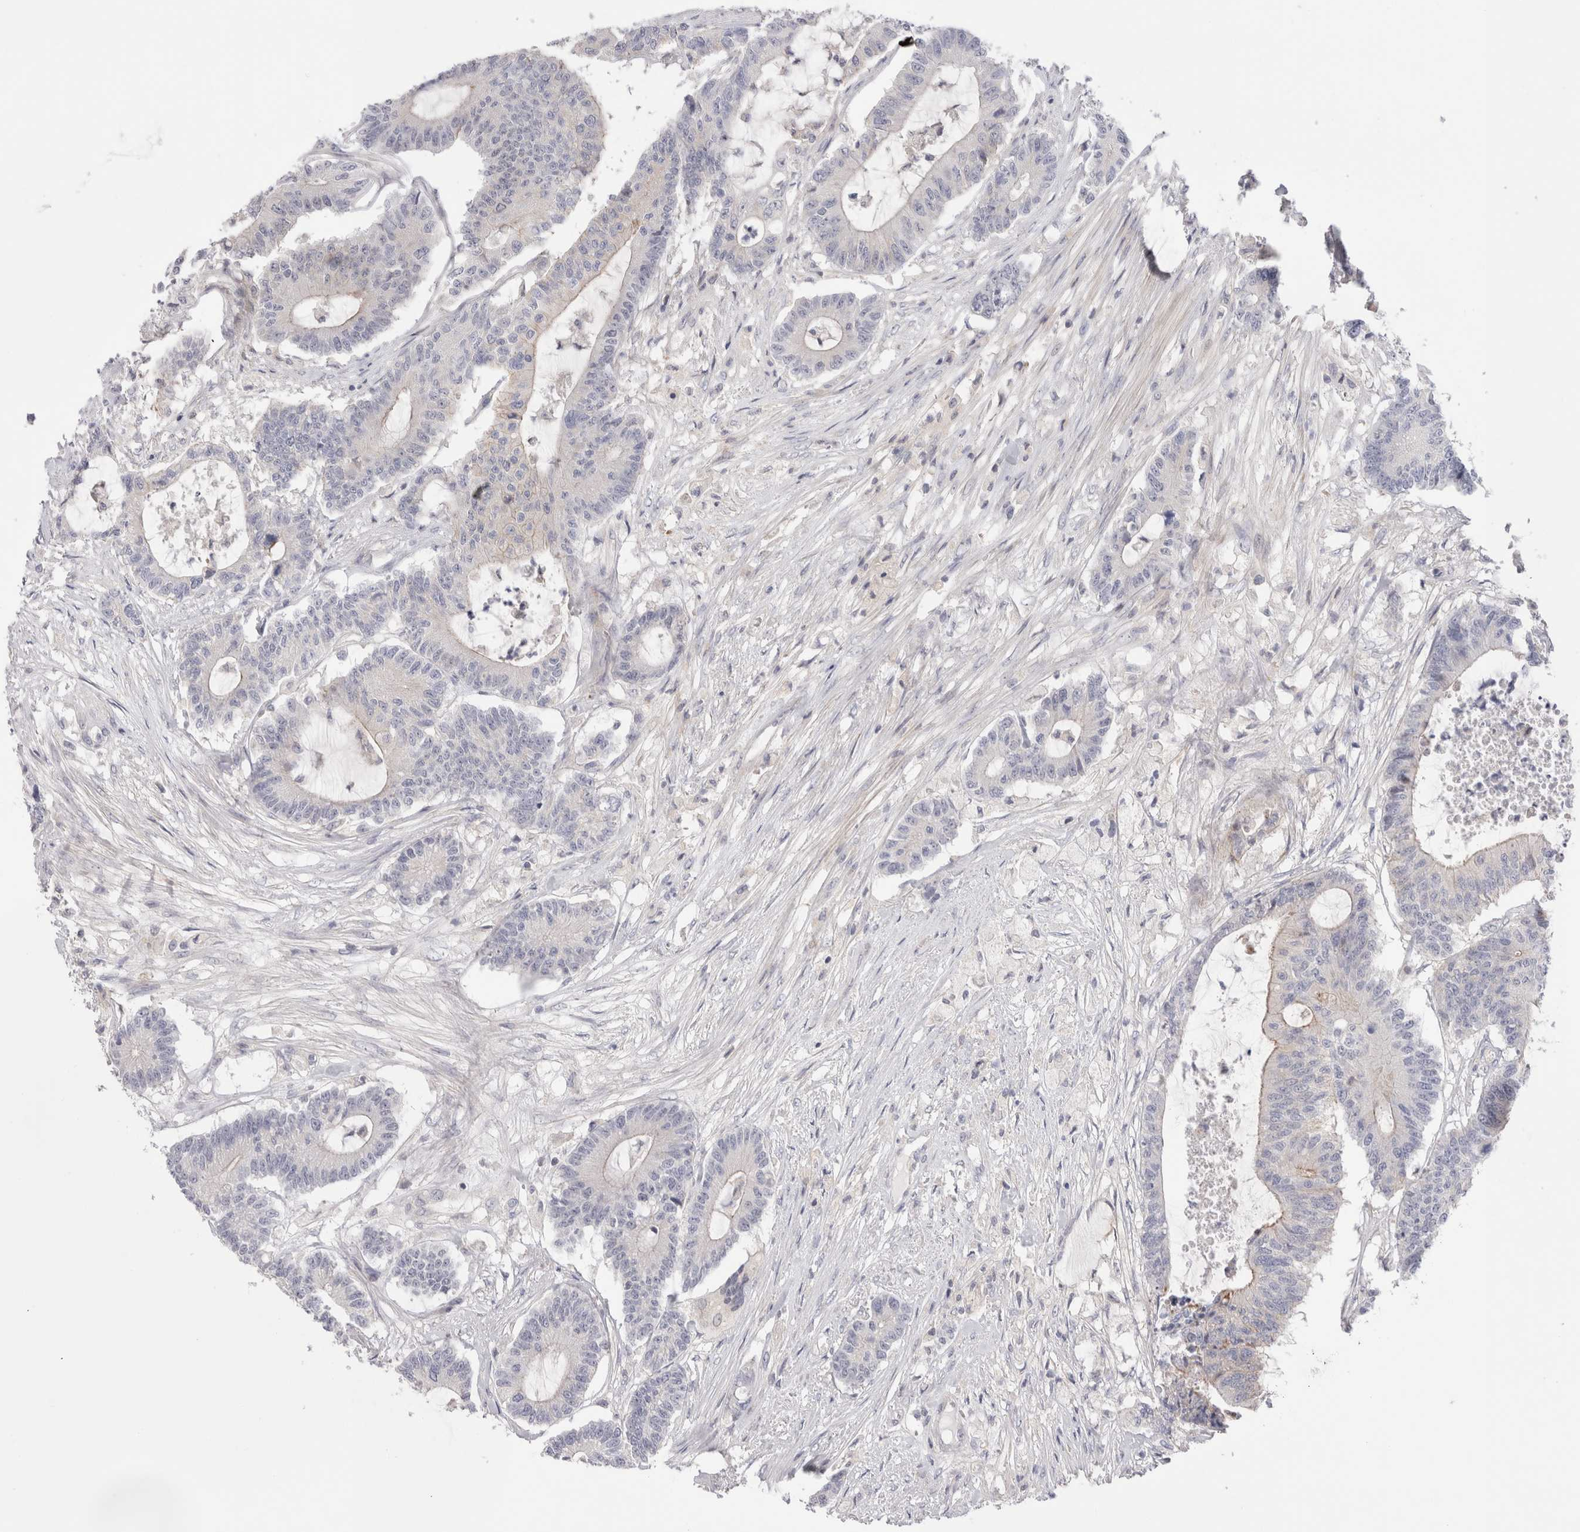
{"staining": {"intensity": "negative", "quantity": "none", "location": "none"}, "tissue": "colorectal cancer", "cell_type": "Tumor cells", "image_type": "cancer", "snomed": [{"axis": "morphology", "description": "Adenocarcinoma, NOS"}, {"axis": "topography", "description": "Colon"}], "caption": "Human colorectal cancer stained for a protein using immunohistochemistry demonstrates no staining in tumor cells.", "gene": "SPINK2", "patient": {"sex": "female", "age": 84}}